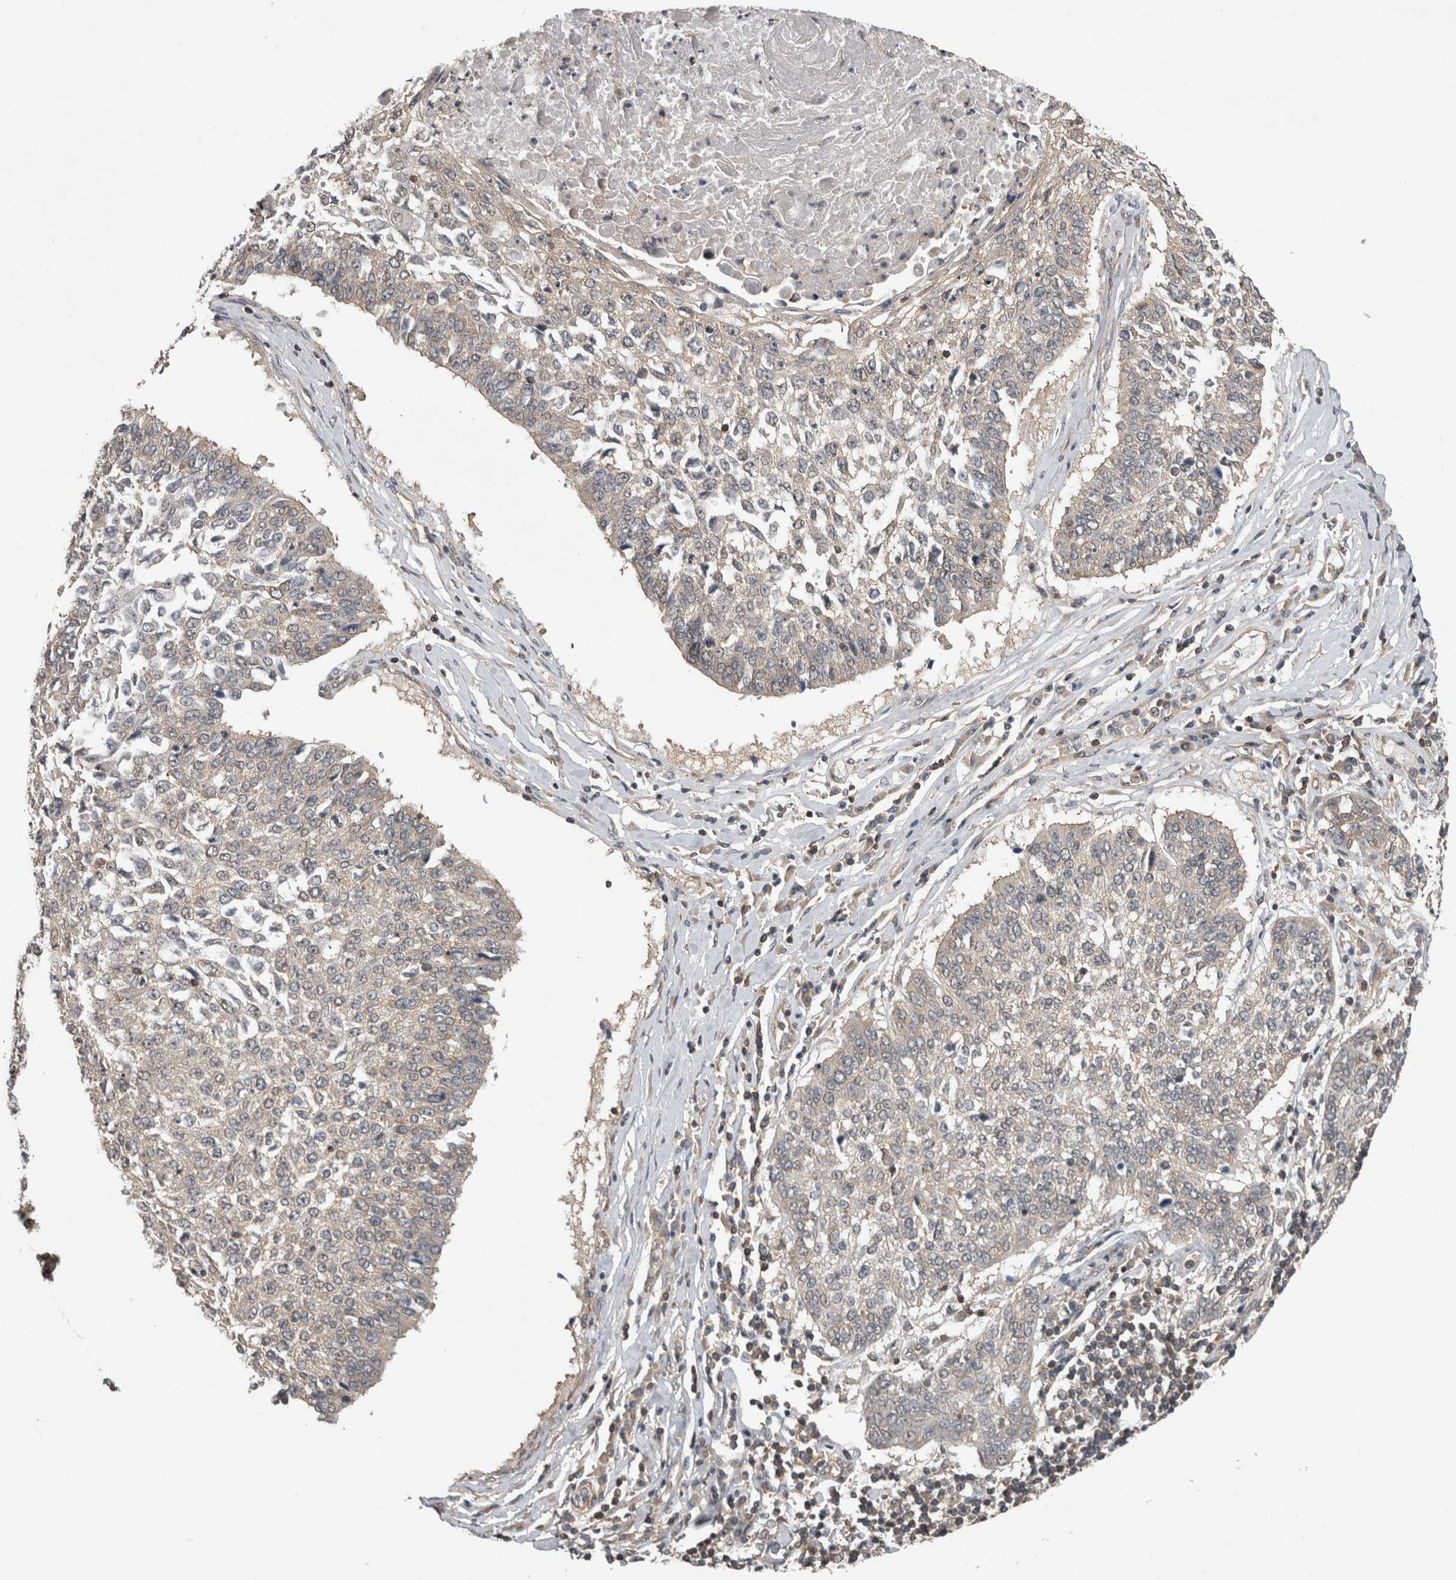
{"staining": {"intensity": "negative", "quantity": "none", "location": "none"}, "tissue": "lung cancer", "cell_type": "Tumor cells", "image_type": "cancer", "snomed": [{"axis": "morphology", "description": "Normal tissue, NOS"}, {"axis": "morphology", "description": "Squamous cell carcinoma, NOS"}, {"axis": "topography", "description": "Cartilage tissue"}, {"axis": "topography", "description": "Bronchus"}, {"axis": "topography", "description": "Lung"}, {"axis": "topography", "description": "Peripheral nerve tissue"}], "caption": "This is a photomicrograph of IHC staining of squamous cell carcinoma (lung), which shows no expression in tumor cells.", "gene": "ATXN2", "patient": {"sex": "female", "age": 49}}